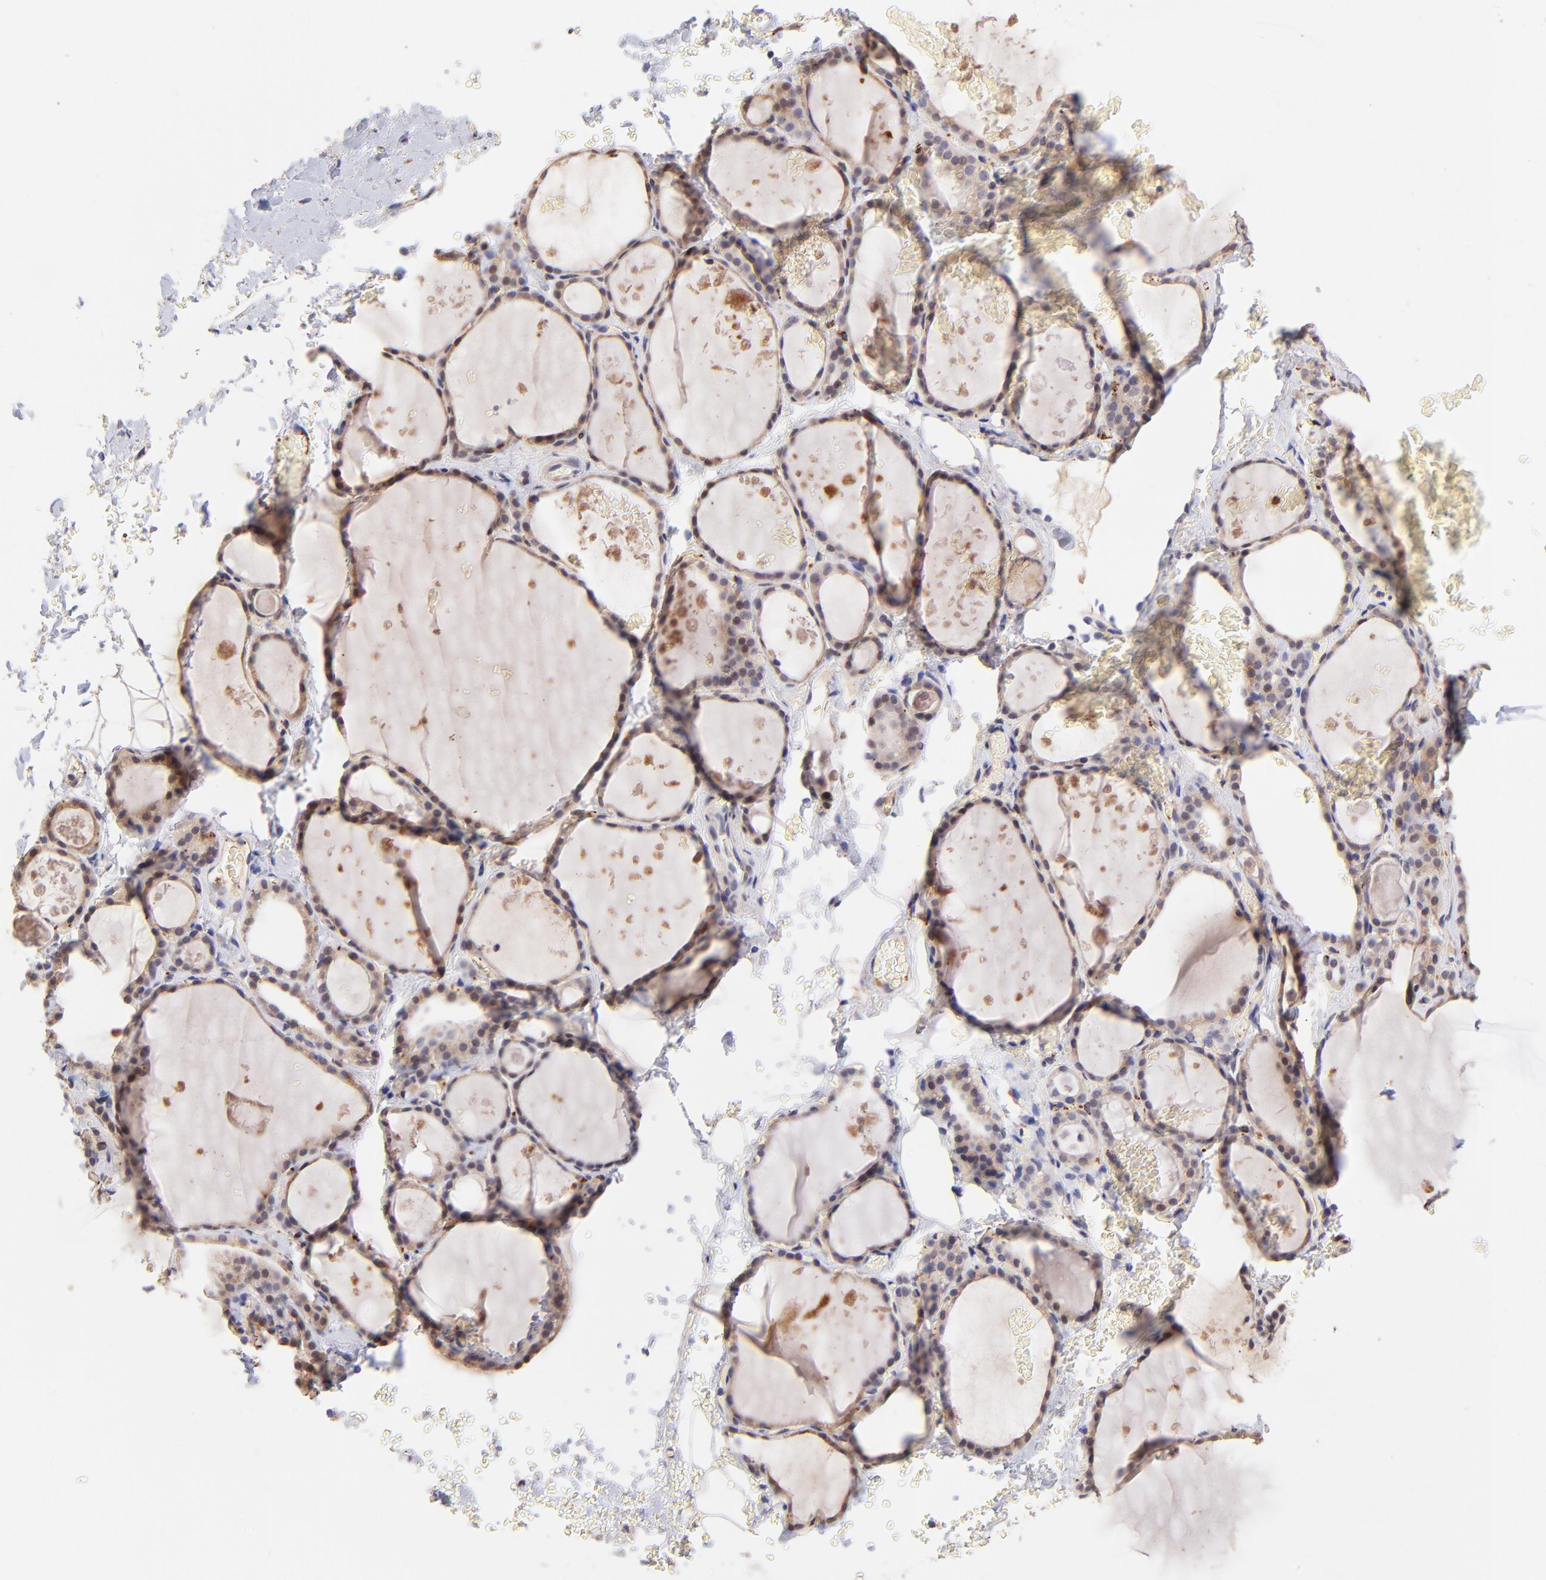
{"staining": {"intensity": "moderate", "quantity": ">75%", "location": "cytoplasmic/membranous"}, "tissue": "thyroid gland", "cell_type": "Glandular cells", "image_type": "normal", "snomed": [{"axis": "morphology", "description": "Normal tissue, NOS"}, {"axis": "topography", "description": "Thyroid gland"}], "caption": "High-magnification brightfield microscopy of unremarkable thyroid gland stained with DAB (brown) and counterstained with hematoxylin (blue). glandular cells exhibit moderate cytoplasmic/membranous positivity is seen in approximately>75% of cells.", "gene": "SPARC", "patient": {"sex": "male", "age": 61}}